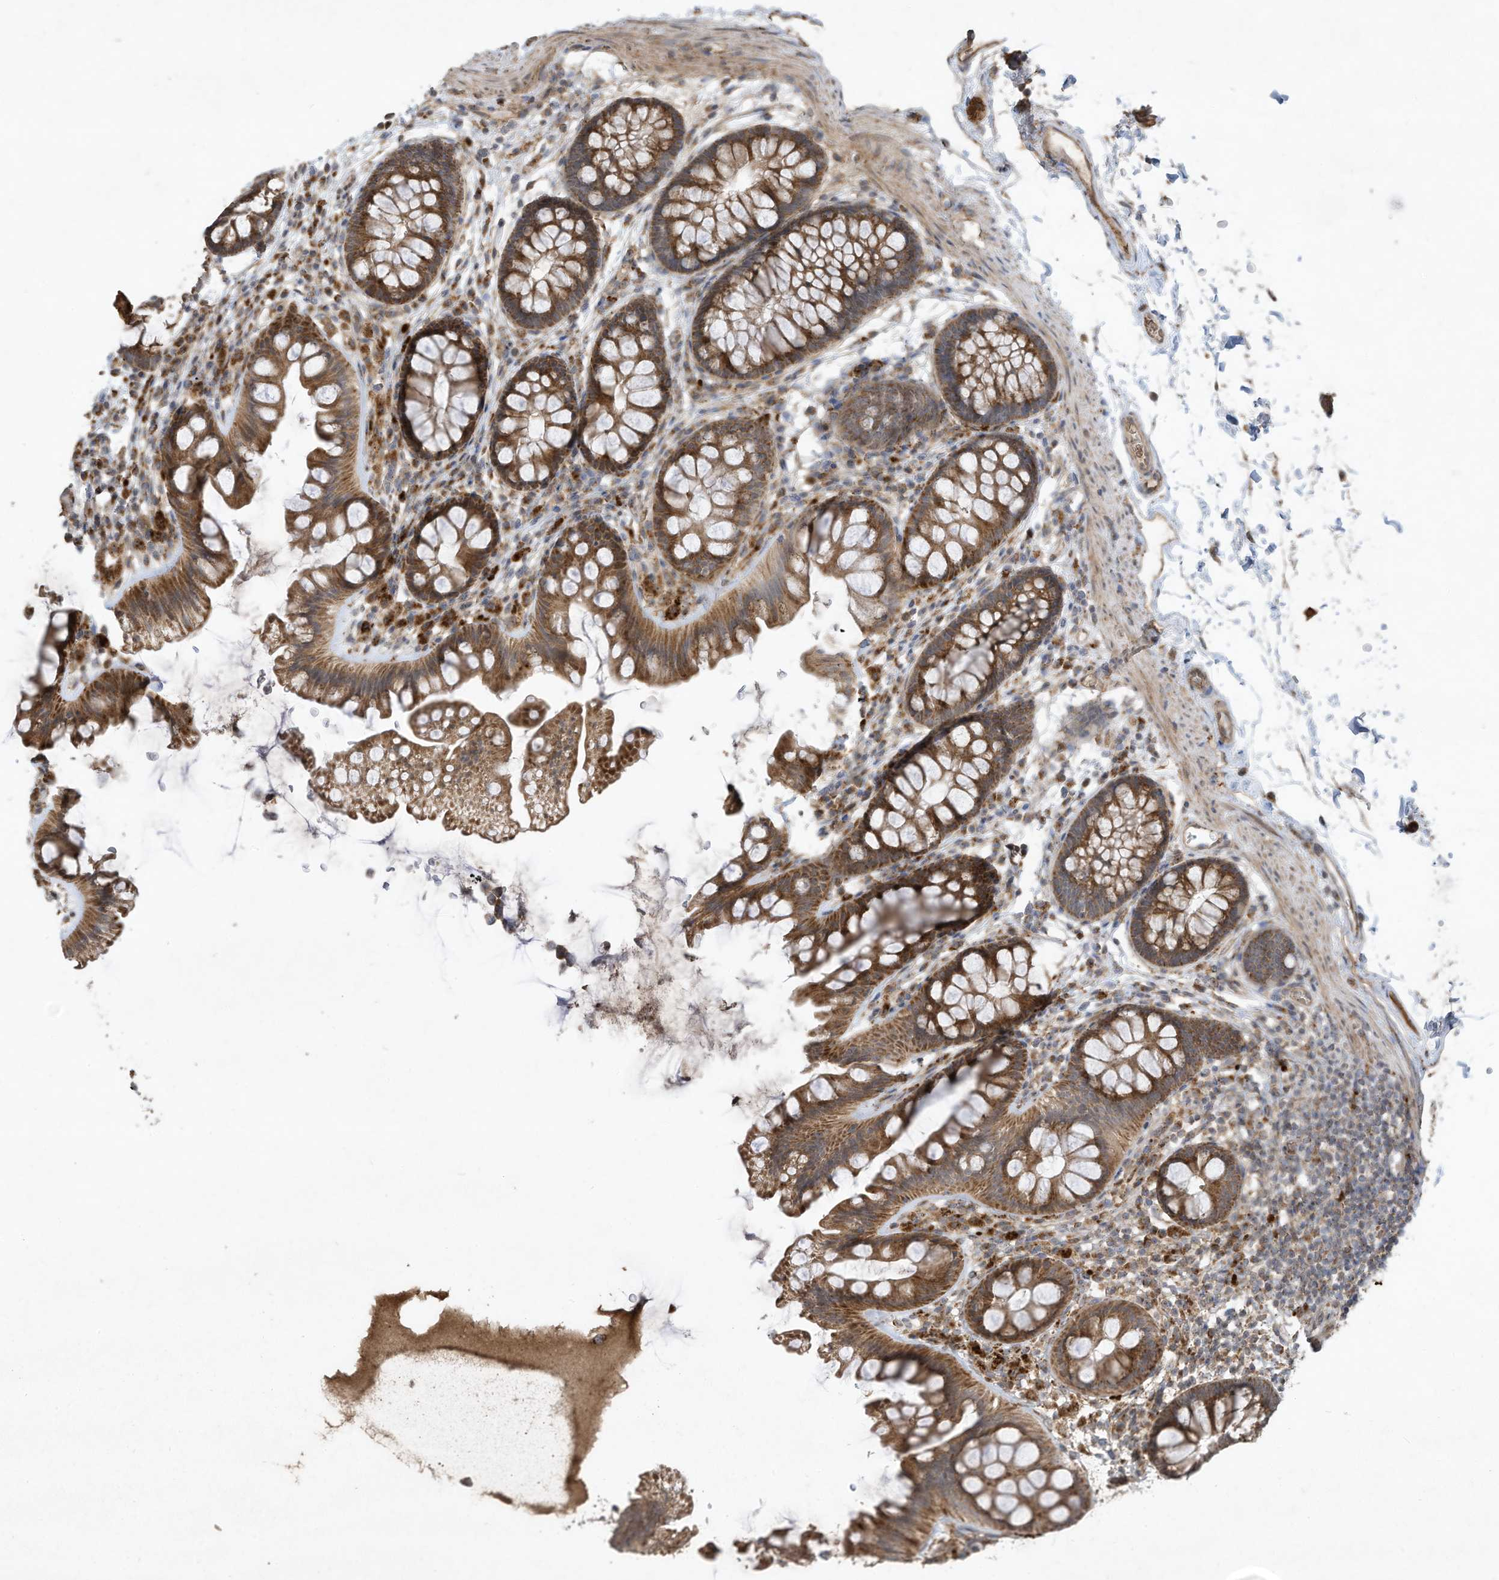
{"staining": {"intensity": "moderate", "quantity": "25%-75%", "location": "cytoplasmic/membranous"}, "tissue": "colon", "cell_type": "Endothelial cells", "image_type": "normal", "snomed": [{"axis": "morphology", "description": "Normal tissue, NOS"}, {"axis": "topography", "description": "Colon"}], "caption": "Brown immunohistochemical staining in unremarkable human colon displays moderate cytoplasmic/membranous positivity in approximately 25%-75% of endothelial cells.", "gene": "C2orf74", "patient": {"sex": "female", "age": 62}}